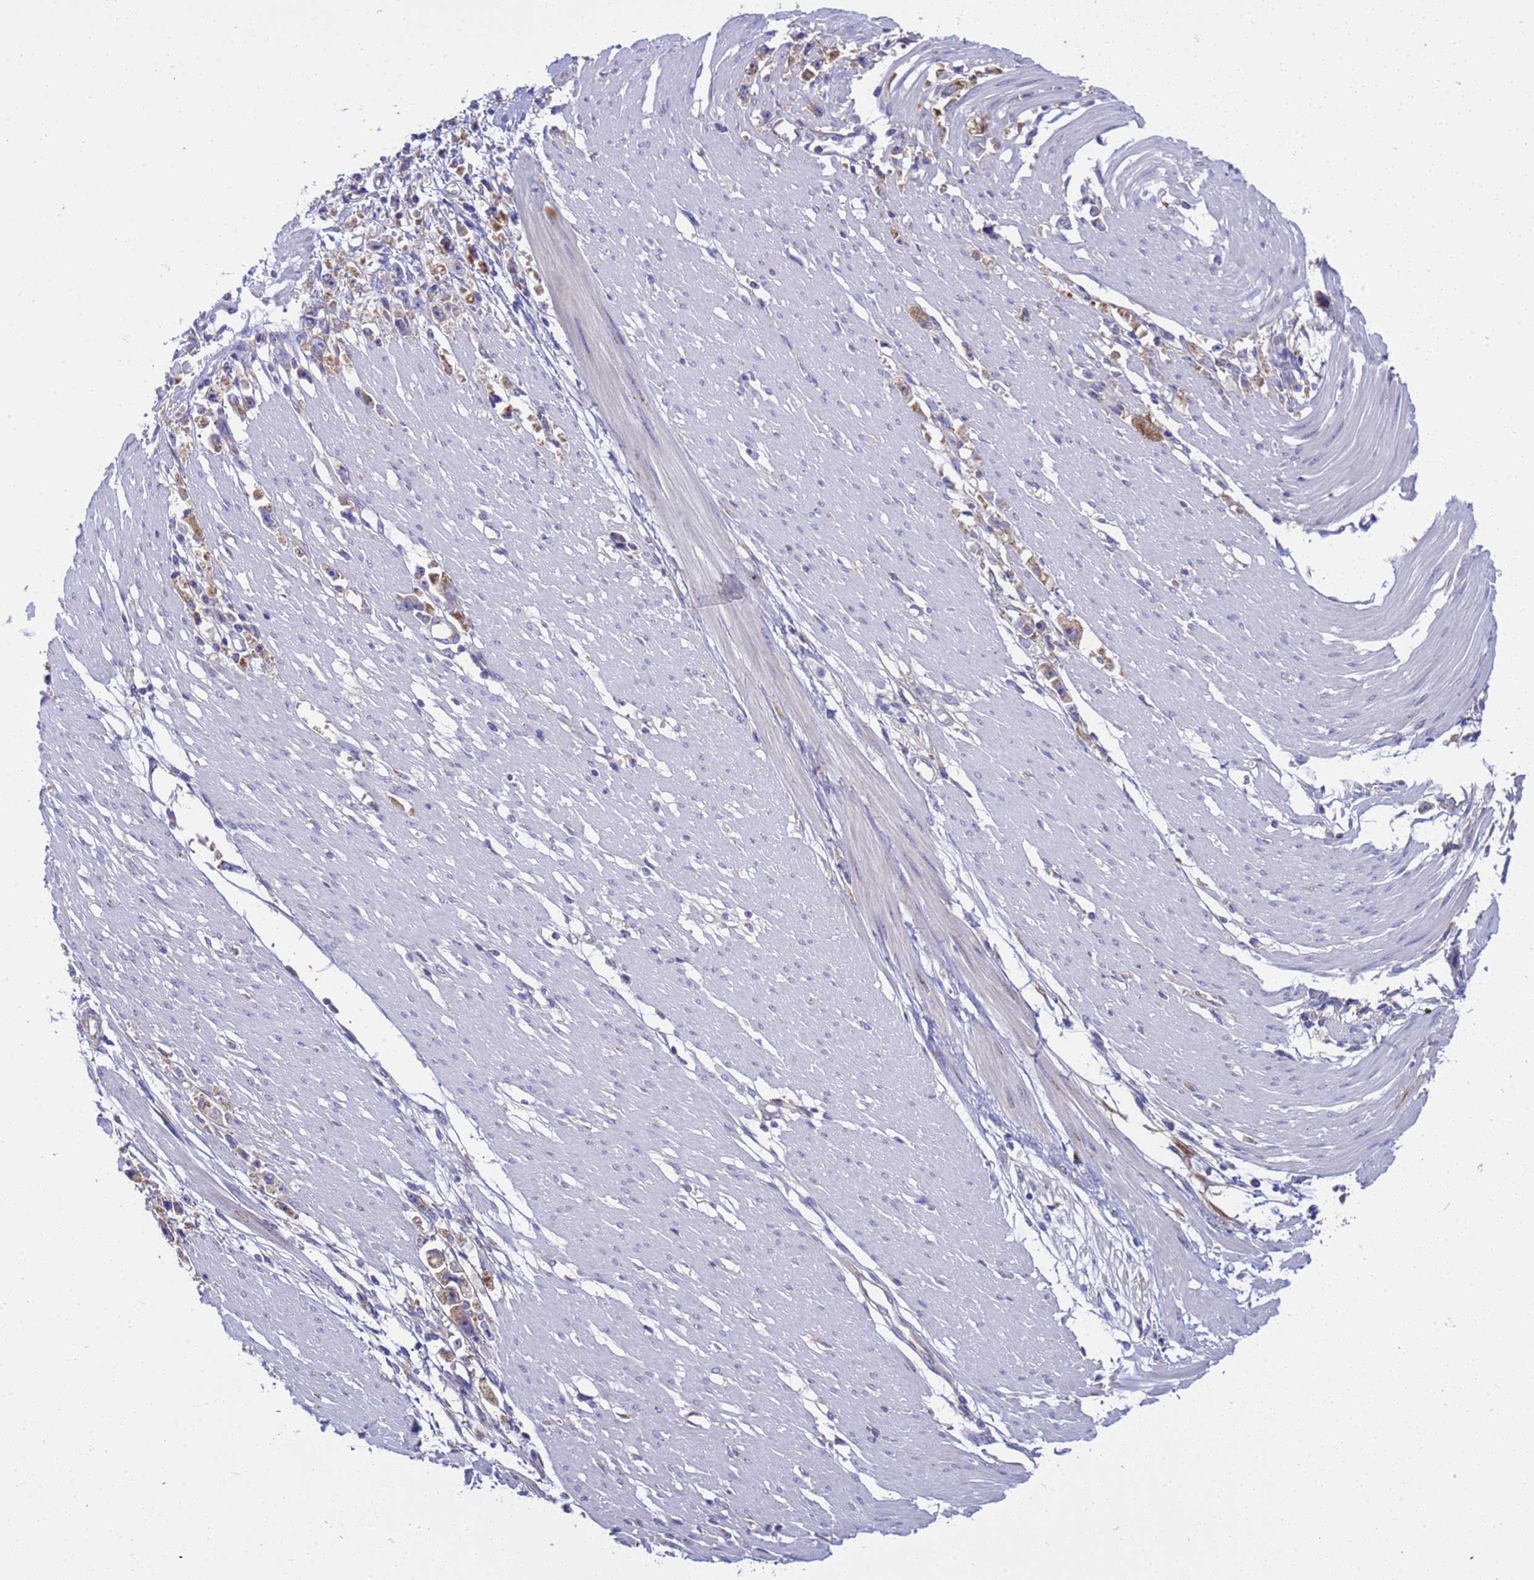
{"staining": {"intensity": "weak", "quantity": ">75%", "location": "cytoplasmic/membranous"}, "tissue": "stomach cancer", "cell_type": "Tumor cells", "image_type": "cancer", "snomed": [{"axis": "morphology", "description": "Adenocarcinoma, NOS"}, {"axis": "topography", "description": "Stomach"}], "caption": "This histopathology image reveals stomach cancer stained with immunohistochemistry to label a protein in brown. The cytoplasmic/membranous of tumor cells show weak positivity for the protein. Nuclei are counter-stained blue.", "gene": "ANAPC1", "patient": {"sex": "female", "age": 59}}